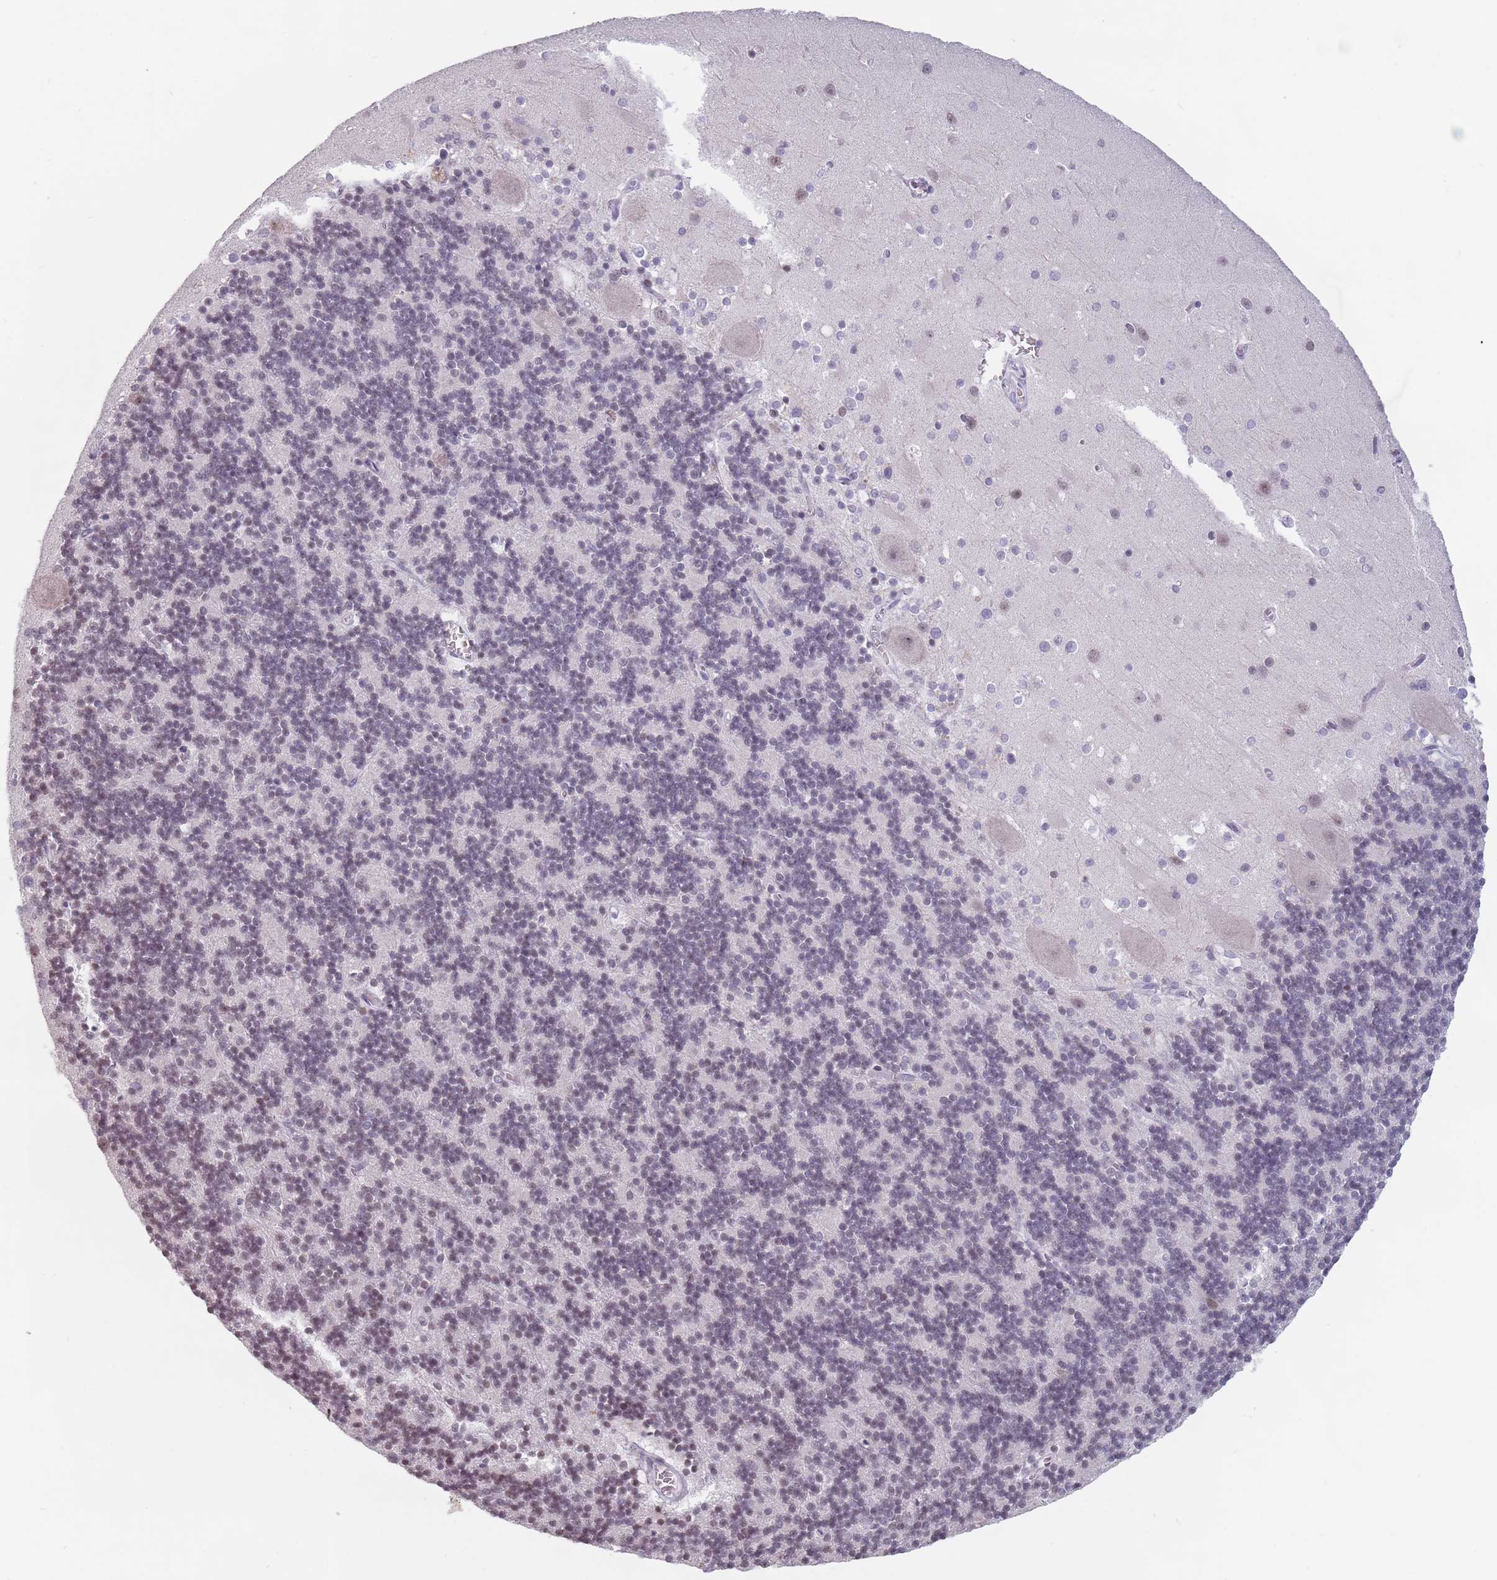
{"staining": {"intensity": "weak", "quantity": "<25%", "location": "nuclear"}, "tissue": "cerebellum", "cell_type": "Cells in granular layer", "image_type": "normal", "snomed": [{"axis": "morphology", "description": "Normal tissue, NOS"}, {"axis": "topography", "description": "Cerebellum"}], "caption": "Immunohistochemical staining of benign cerebellum displays no significant positivity in cells in granular layer.", "gene": "PTCHD1", "patient": {"sex": "male", "age": 54}}